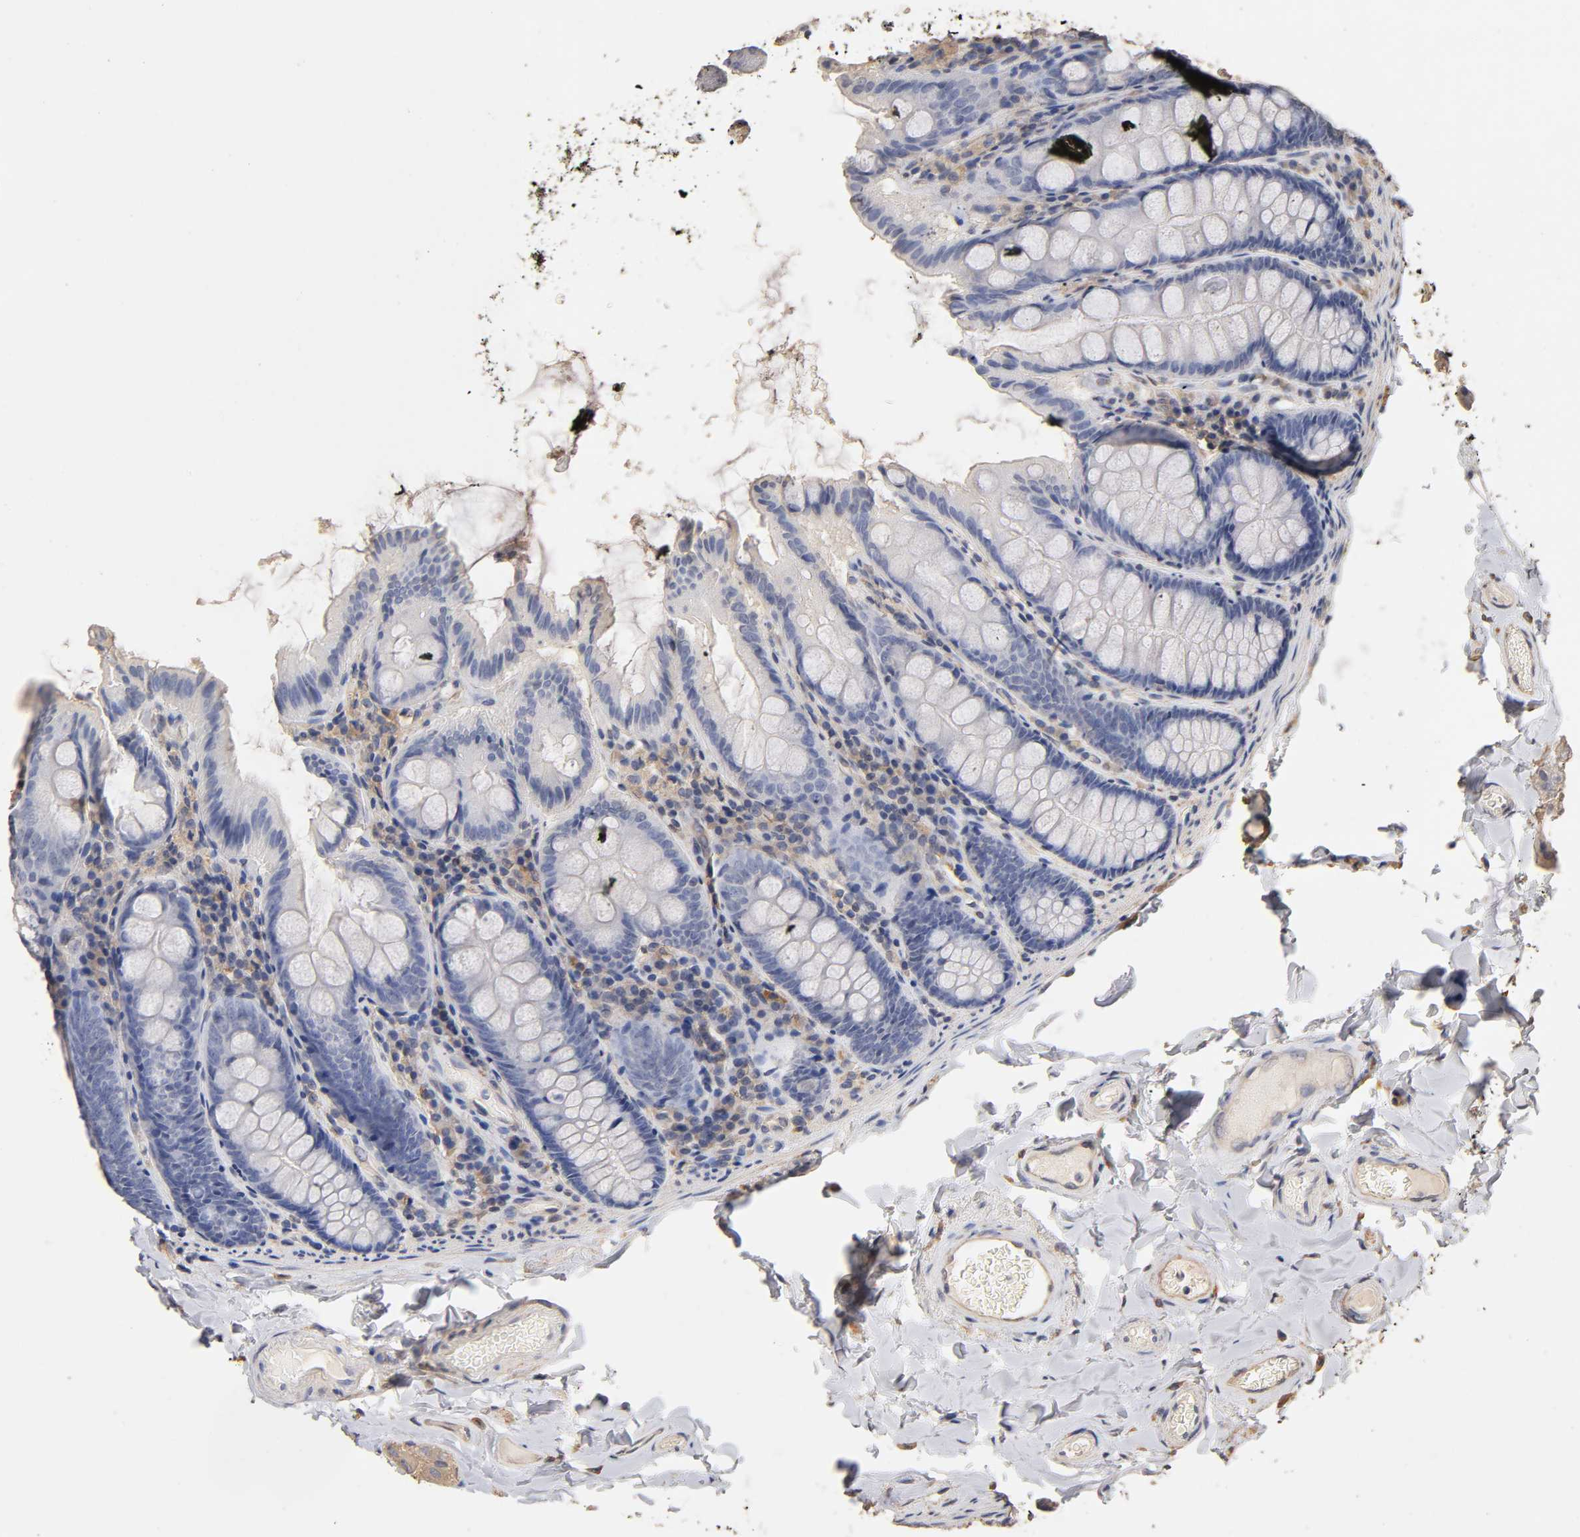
{"staining": {"intensity": "weak", "quantity": ">75%", "location": "cytoplasmic/membranous"}, "tissue": "colon", "cell_type": "Endothelial cells", "image_type": "normal", "snomed": [{"axis": "morphology", "description": "Normal tissue, NOS"}, {"axis": "topography", "description": "Colon"}], "caption": "Weak cytoplasmic/membranous positivity for a protein is present in about >75% of endothelial cells of benign colon using immunohistochemistry.", "gene": "VSIG4", "patient": {"sex": "female", "age": 61}}